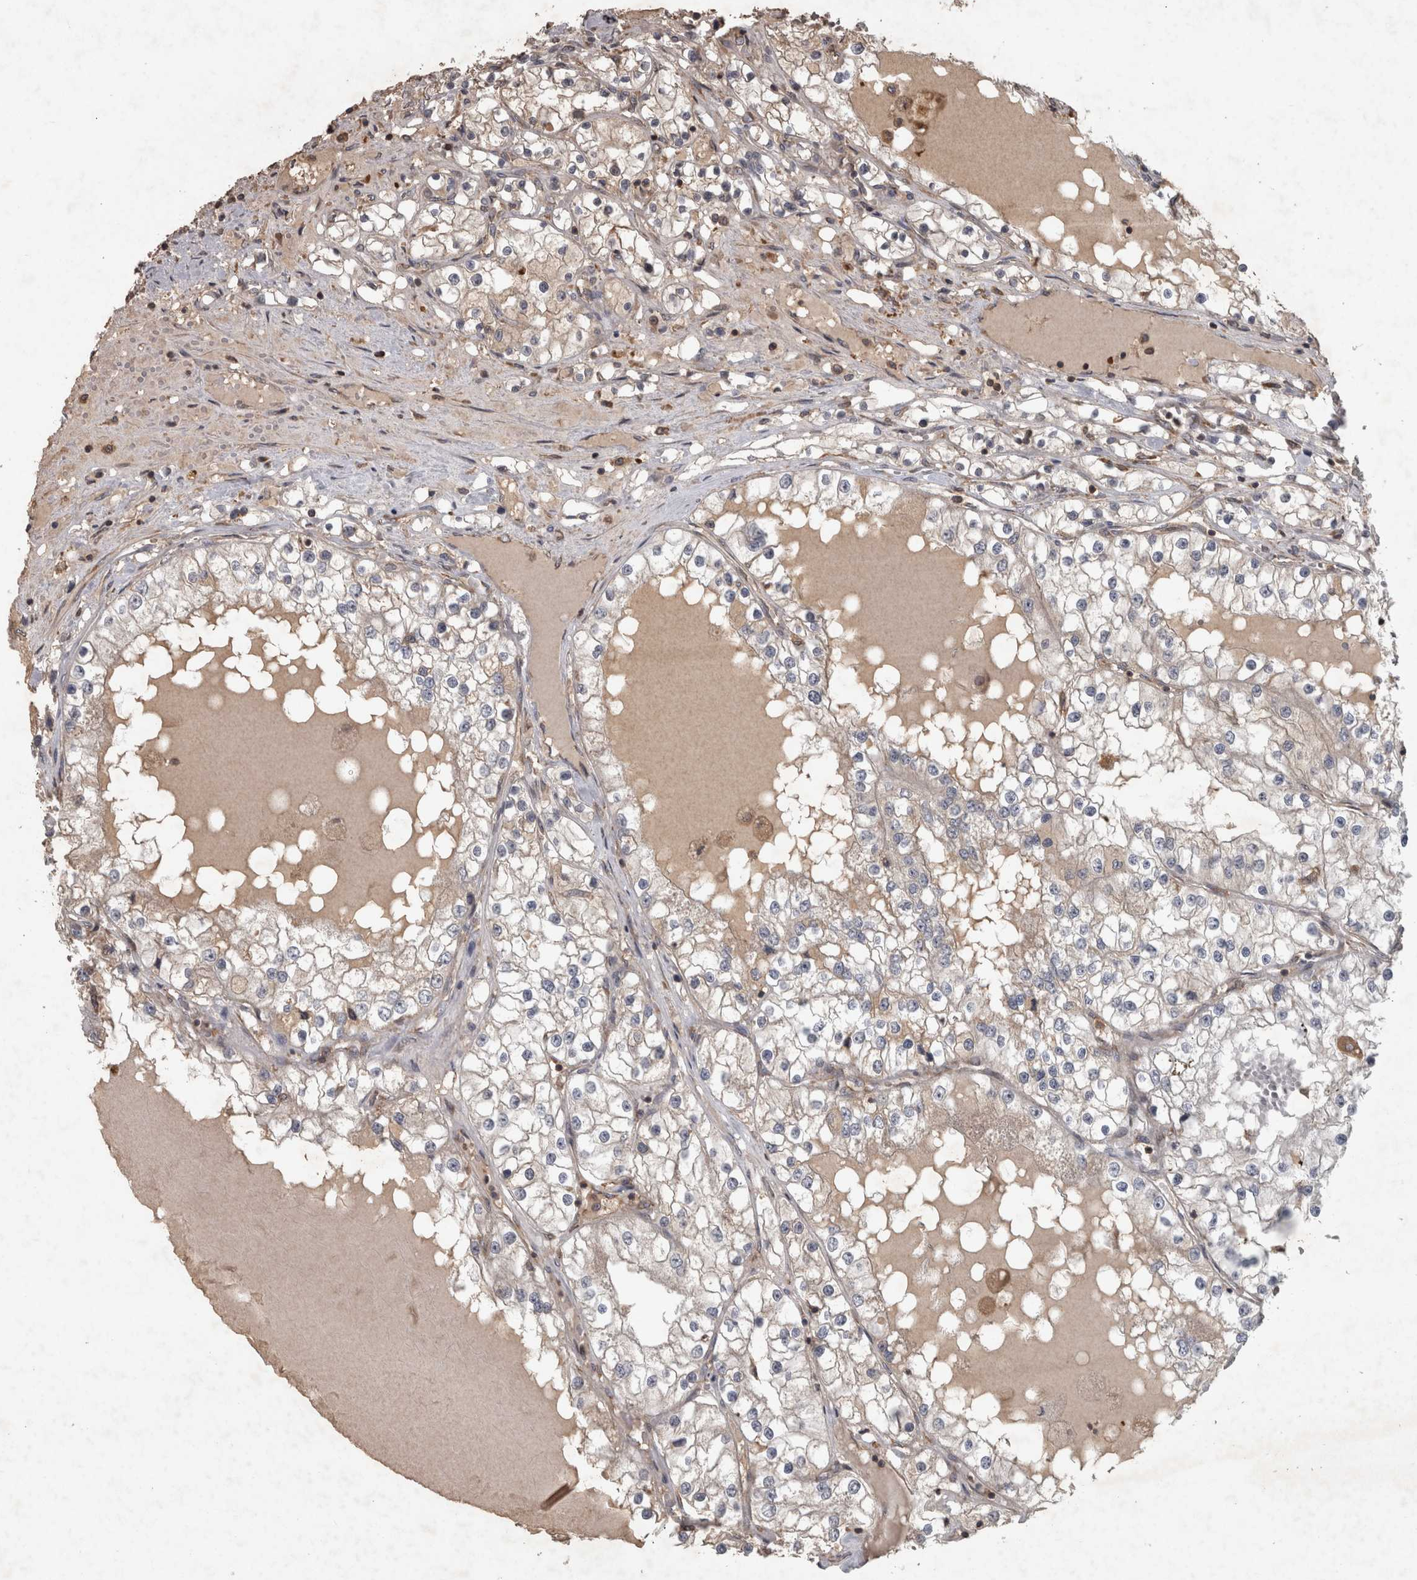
{"staining": {"intensity": "weak", "quantity": "<25%", "location": "cytoplasmic/membranous"}, "tissue": "renal cancer", "cell_type": "Tumor cells", "image_type": "cancer", "snomed": [{"axis": "morphology", "description": "Adenocarcinoma, NOS"}, {"axis": "topography", "description": "Kidney"}], "caption": "The histopathology image displays no significant staining in tumor cells of renal cancer (adenocarcinoma).", "gene": "MICU3", "patient": {"sex": "male", "age": 68}}